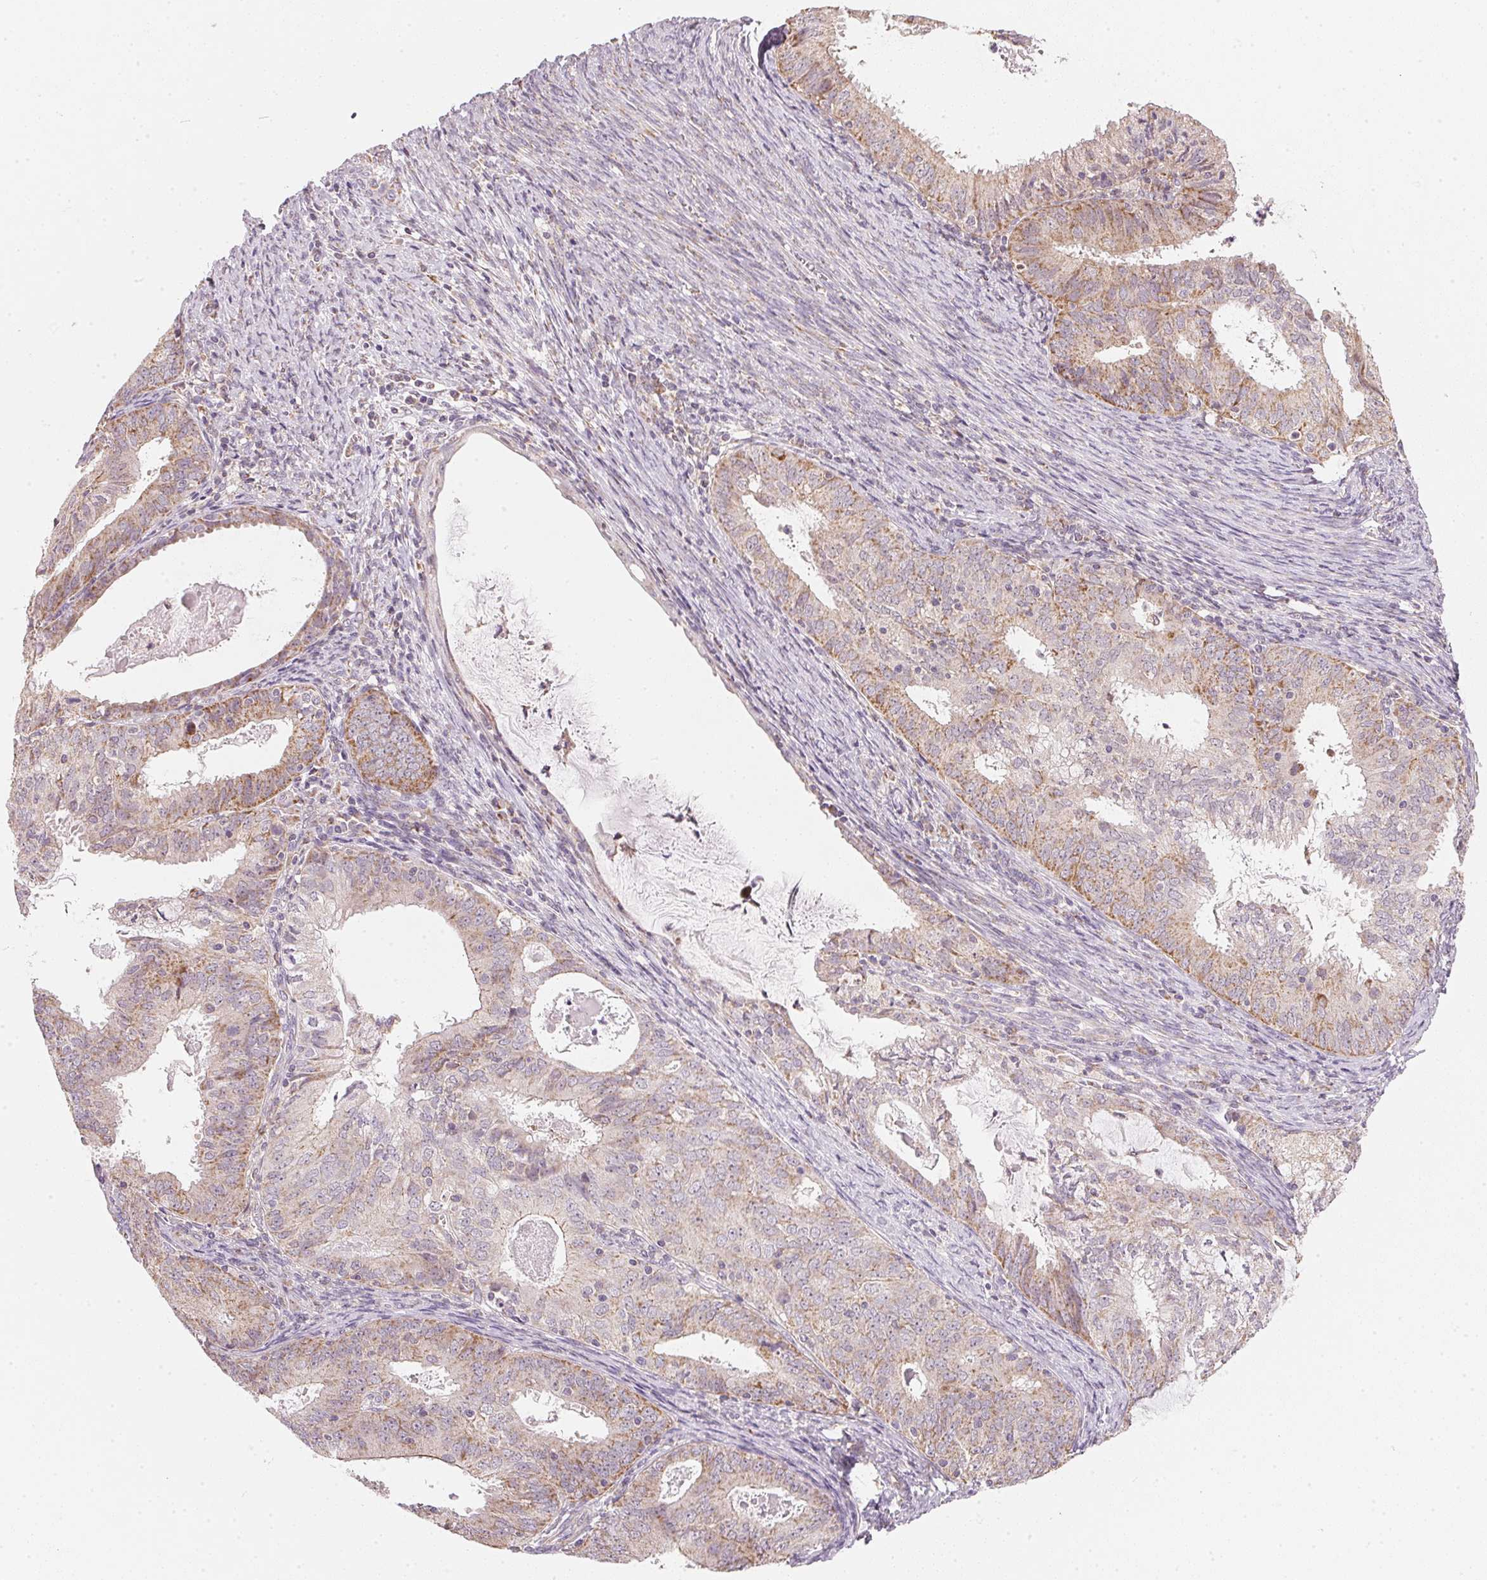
{"staining": {"intensity": "moderate", "quantity": ">75%", "location": "cytoplasmic/membranous"}, "tissue": "endometrial cancer", "cell_type": "Tumor cells", "image_type": "cancer", "snomed": [{"axis": "morphology", "description": "Adenocarcinoma, NOS"}, {"axis": "topography", "description": "Endometrium"}], "caption": "A brown stain labels moderate cytoplasmic/membranous expression of a protein in endometrial adenocarcinoma tumor cells. The staining was performed using DAB (3,3'-diaminobenzidine) to visualize the protein expression in brown, while the nuclei were stained in blue with hematoxylin (Magnification: 20x).", "gene": "COQ7", "patient": {"sex": "female", "age": 57}}